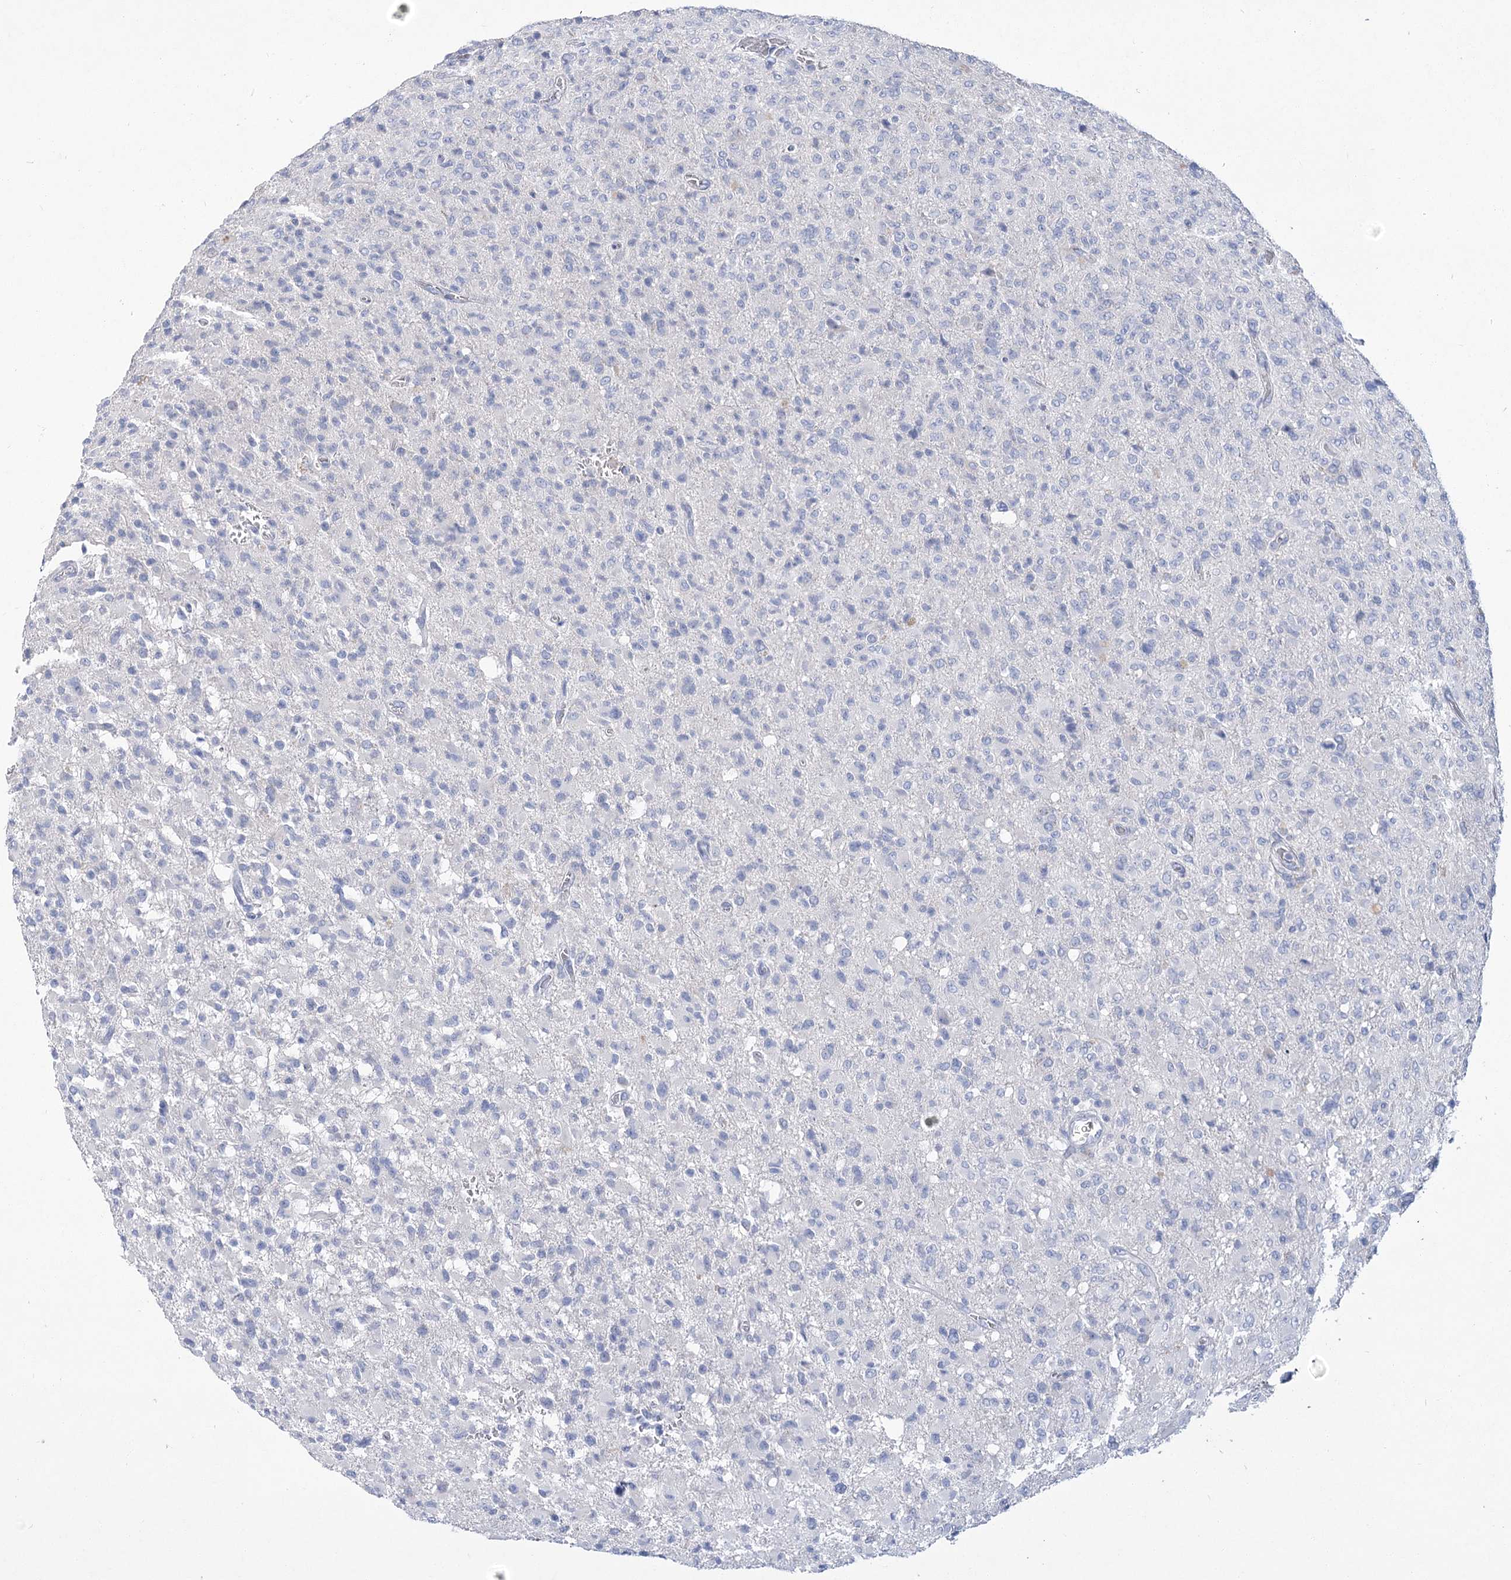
{"staining": {"intensity": "negative", "quantity": "none", "location": "none"}, "tissue": "glioma", "cell_type": "Tumor cells", "image_type": "cancer", "snomed": [{"axis": "morphology", "description": "Glioma, malignant, High grade"}, {"axis": "topography", "description": "Brain"}], "caption": "Immunohistochemistry (IHC) micrograph of high-grade glioma (malignant) stained for a protein (brown), which shows no positivity in tumor cells.", "gene": "SLC9A3", "patient": {"sex": "female", "age": 57}}